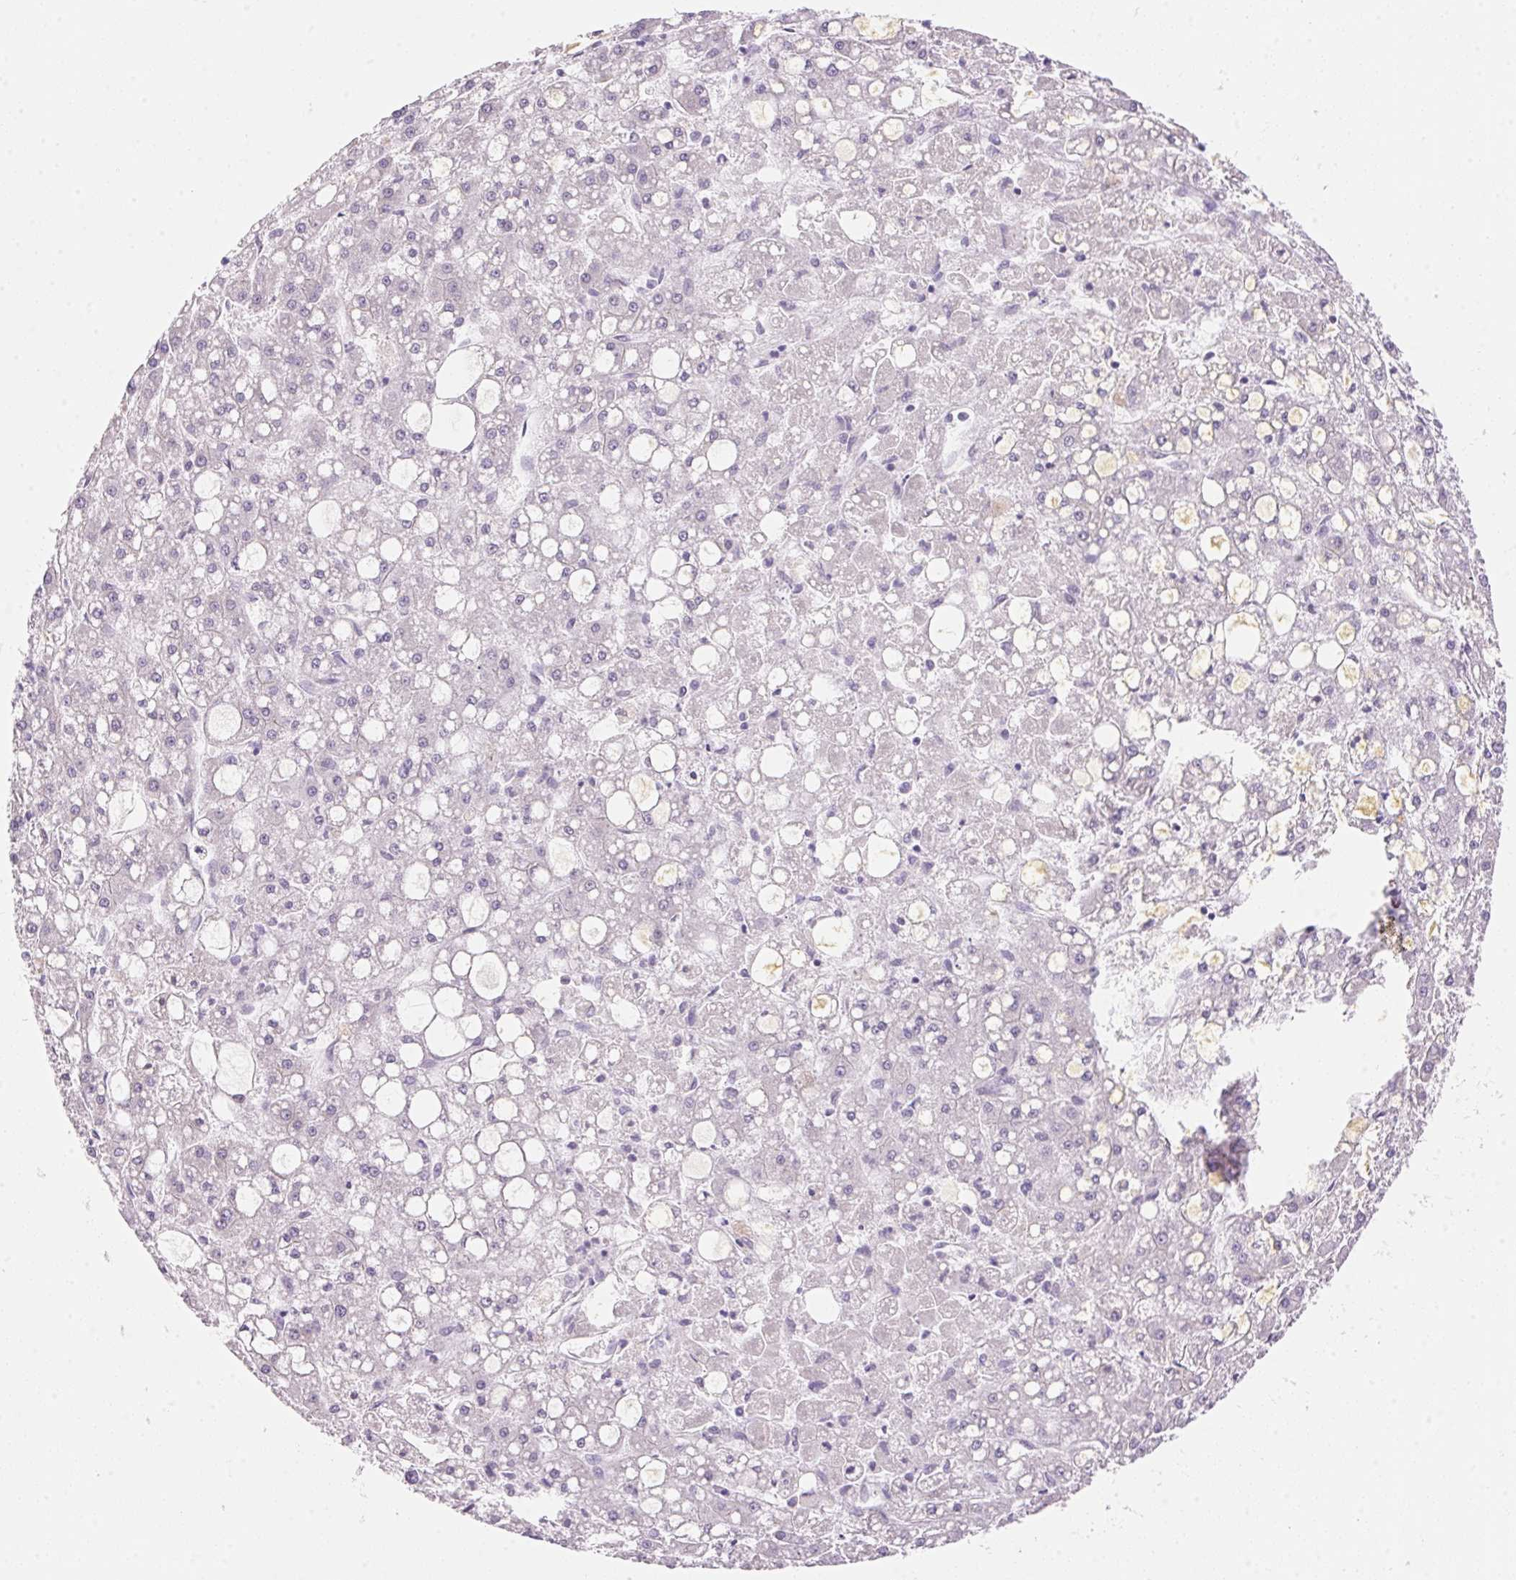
{"staining": {"intensity": "negative", "quantity": "none", "location": "none"}, "tissue": "liver cancer", "cell_type": "Tumor cells", "image_type": "cancer", "snomed": [{"axis": "morphology", "description": "Carcinoma, Hepatocellular, NOS"}, {"axis": "topography", "description": "Liver"}], "caption": "Immunohistochemistry (IHC) of human liver cancer demonstrates no staining in tumor cells.", "gene": "TEKT1", "patient": {"sex": "male", "age": 67}}